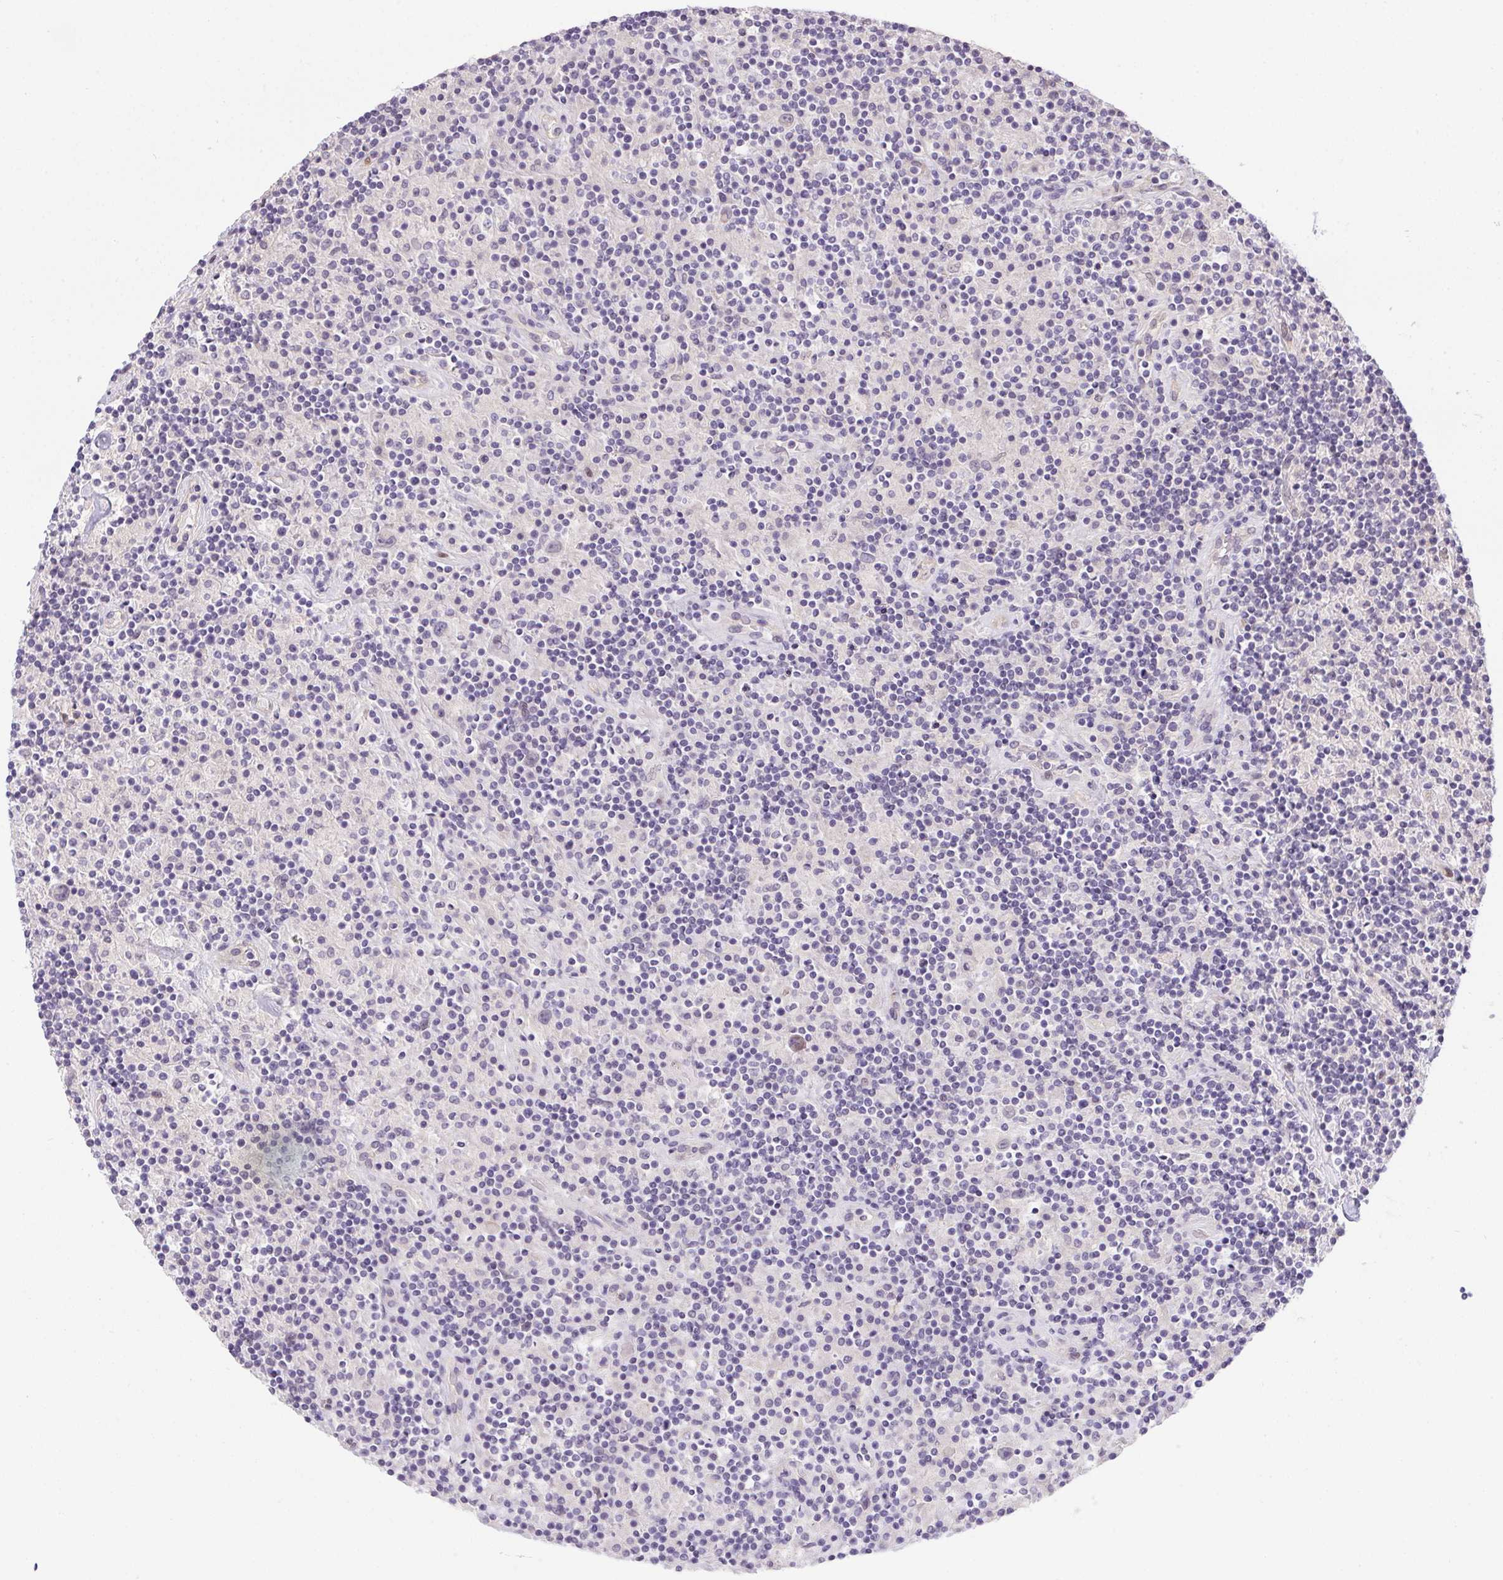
{"staining": {"intensity": "weak", "quantity": "<25%", "location": "nuclear"}, "tissue": "lymphoma", "cell_type": "Tumor cells", "image_type": "cancer", "snomed": [{"axis": "morphology", "description": "Hodgkin's disease, NOS"}, {"axis": "topography", "description": "Lymph node"}], "caption": "There is no significant expression in tumor cells of lymphoma.", "gene": "SP9", "patient": {"sex": "male", "age": 70}}